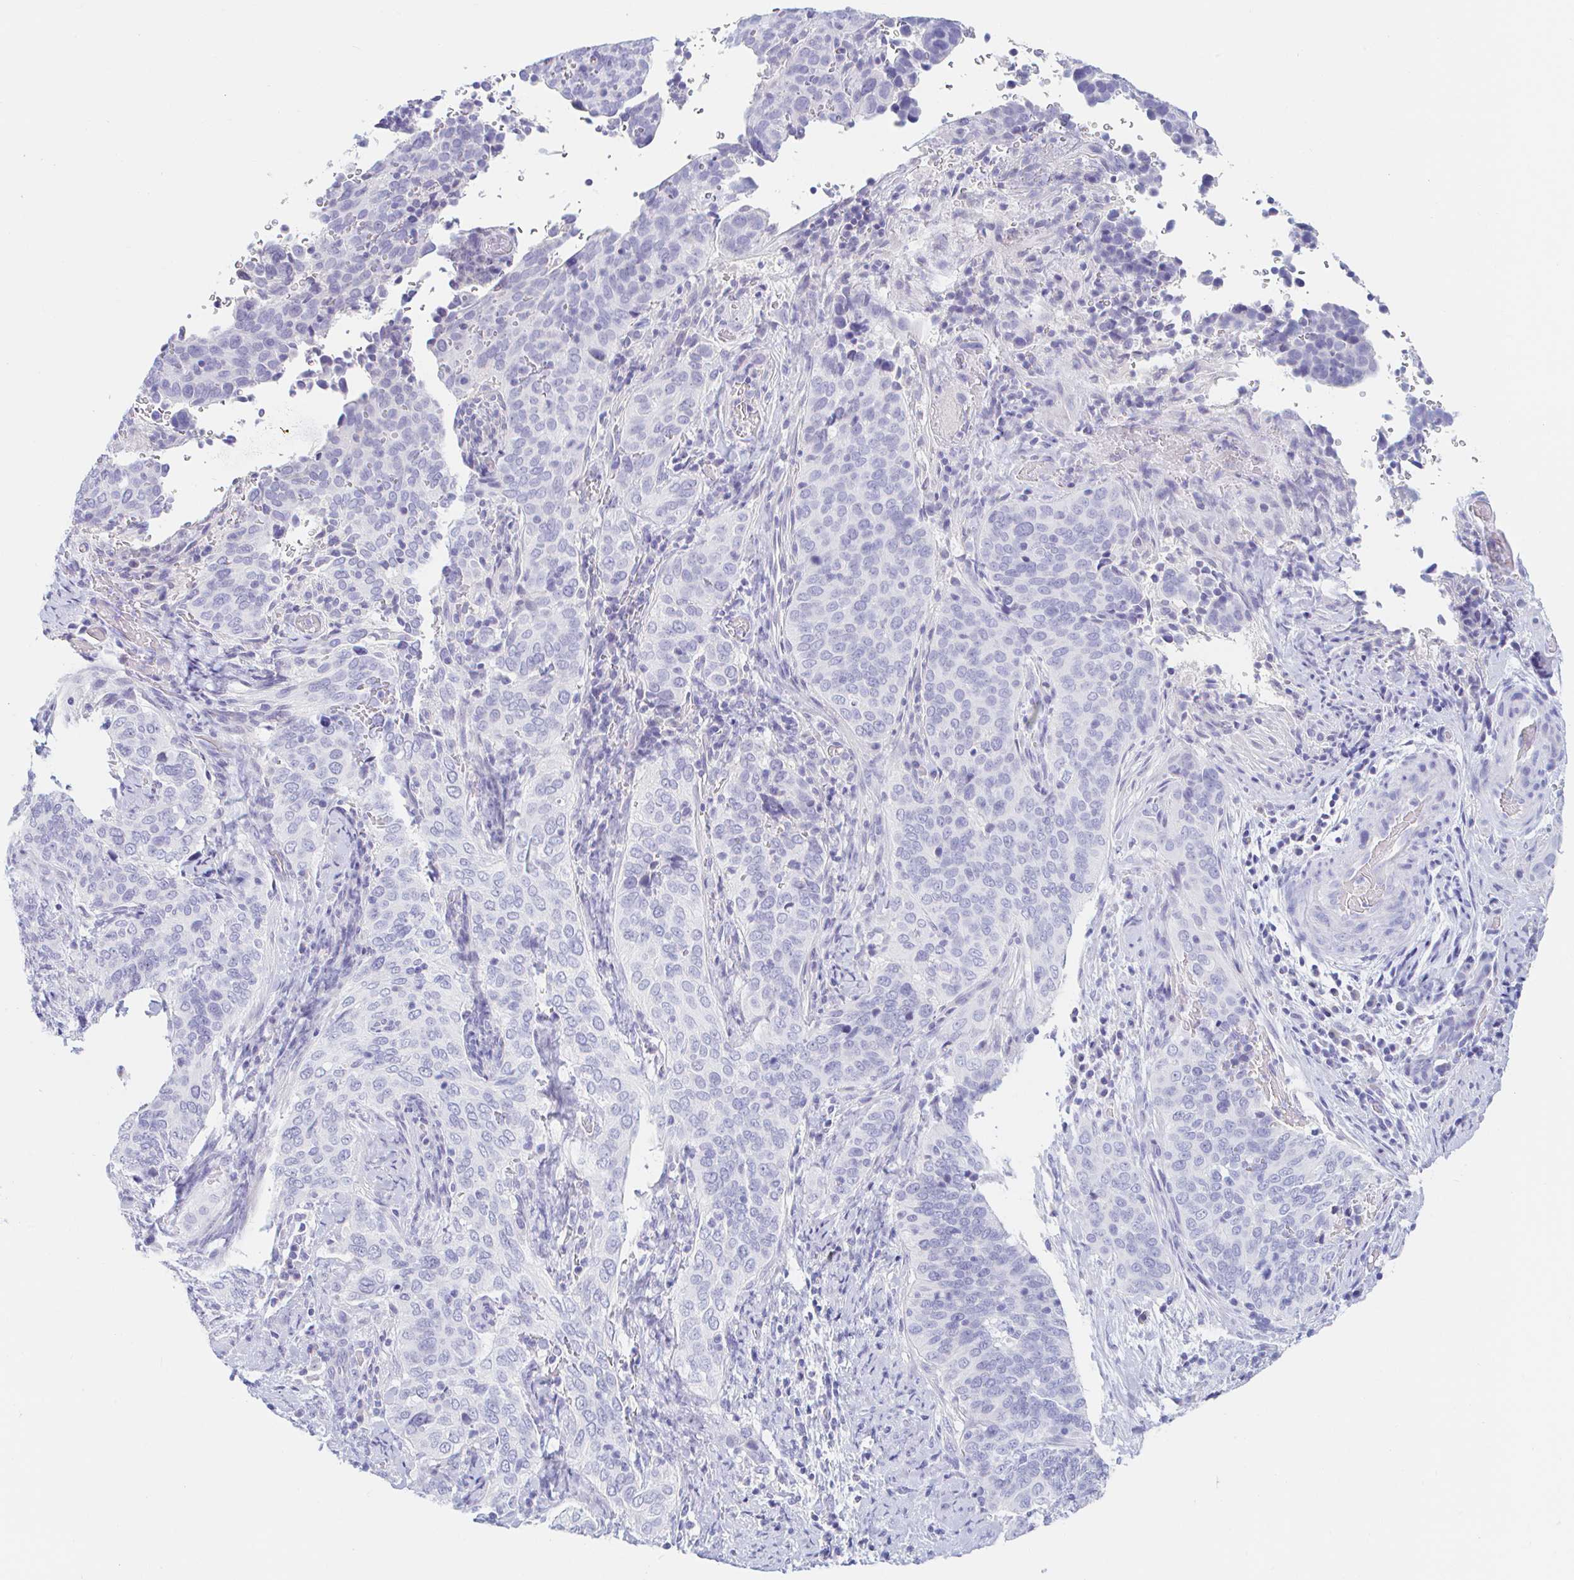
{"staining": {"intensity": "negative", "quantity": "none", "location": "none"}, "tissue": "cervical cancer", "cell_type": "Tumor cells", "image_type": "cancer", "snomed": [{"axis": "morphology", "description": "Squamous cell carcinoma, NOS"}, {"axis": "topography", "description": "Cervix"}], "caption": "An IHC histopathology image of cervical squamous cell carcinoma is shown. There is no staining in tumor cells of cervical squamous cell carcinoma.", "gene": "TEX44", "patient": {"sex": "female", "age": 38}}